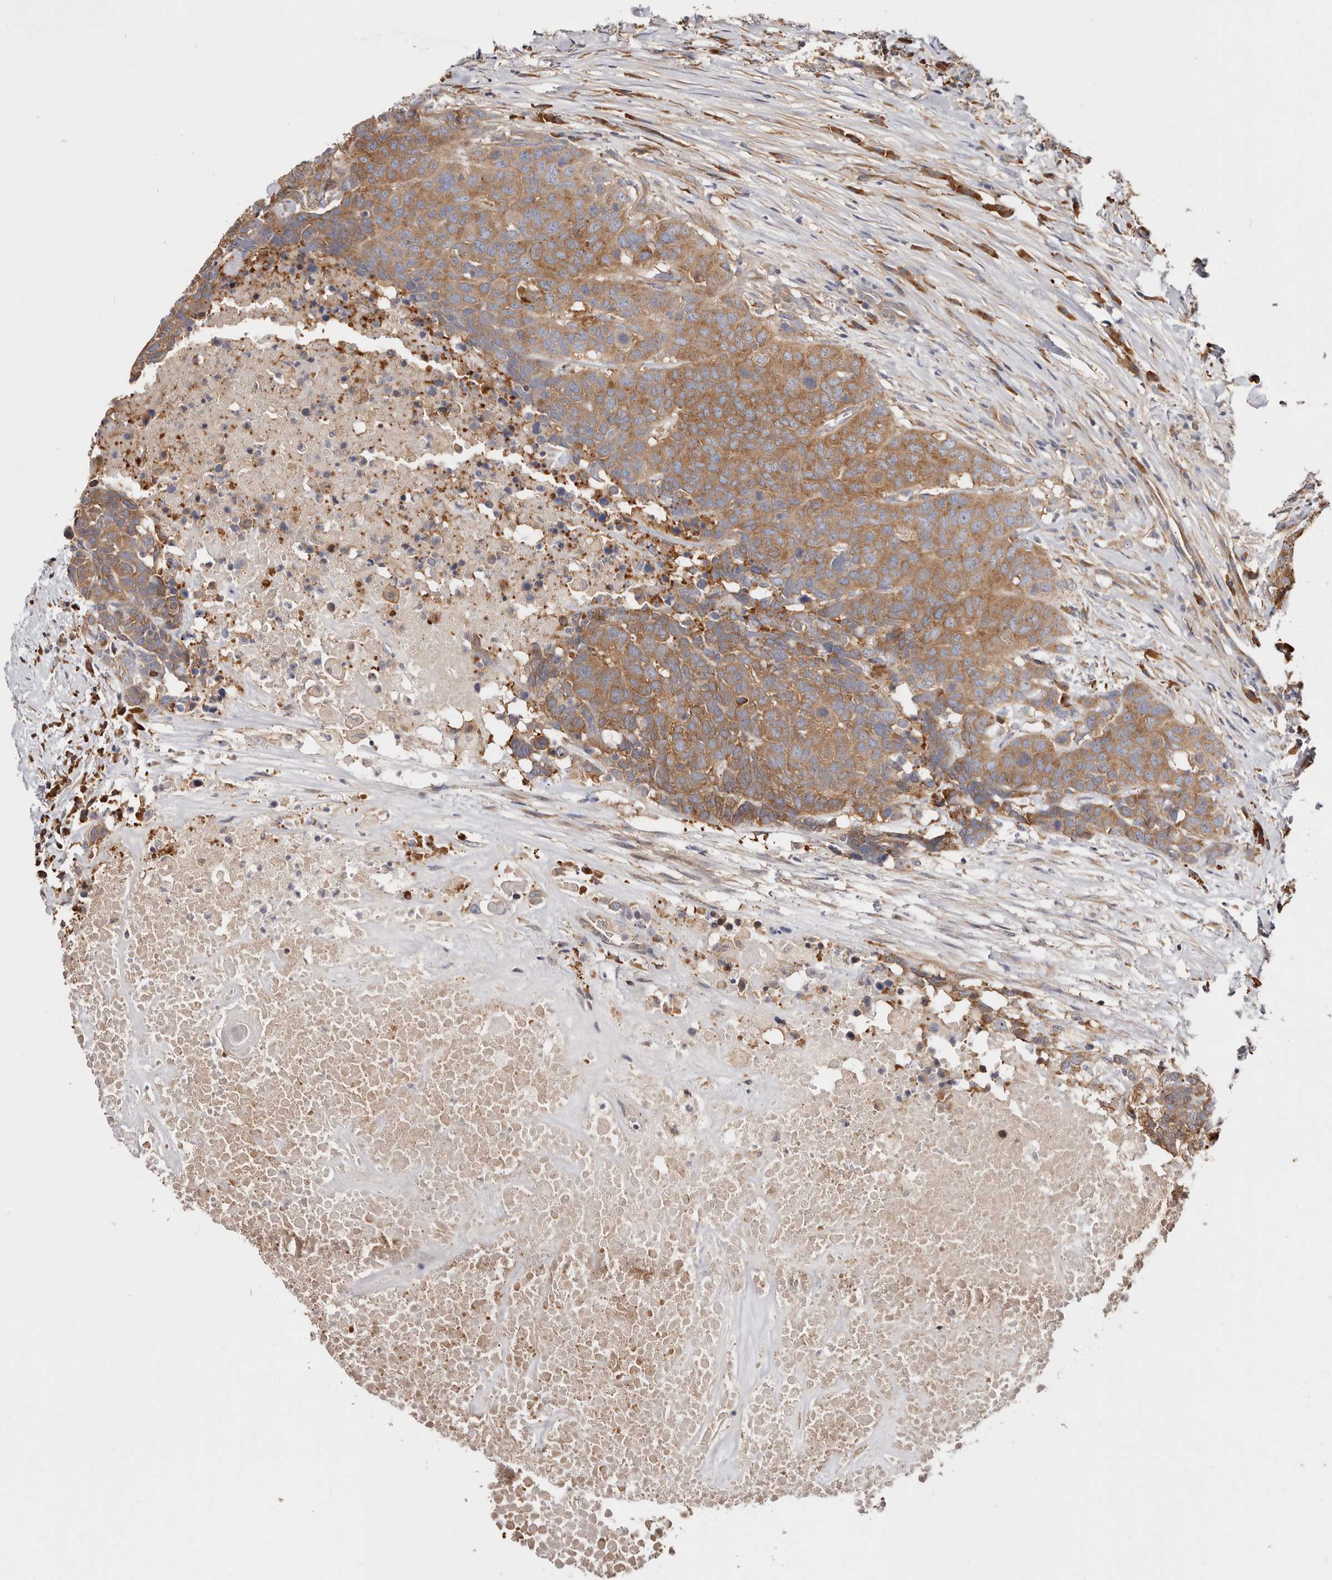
{"staining": {"intensity": "moderate", "quantity": ">75%", "location": "cytoplasmic/membranous"}, "tissue": "head and neck cancer", "cell_type": "Tumor cells", "image_type": "cancer", "snomed": [{"axis": "morphology", "description": "Squamous cell carcinoma, NOS"}, {"axis": "topography", "description": "Head-Neck"}], "caption": "Immunohistochemistry (IHC) of human head and neck squamous cell carcinoma displays medium levels of moderate cytoplasmic/membranous expression in approximately >75% of tumor cells.", "gene": "EPRS1", "patient": {"sex": "male", "age": 66}}